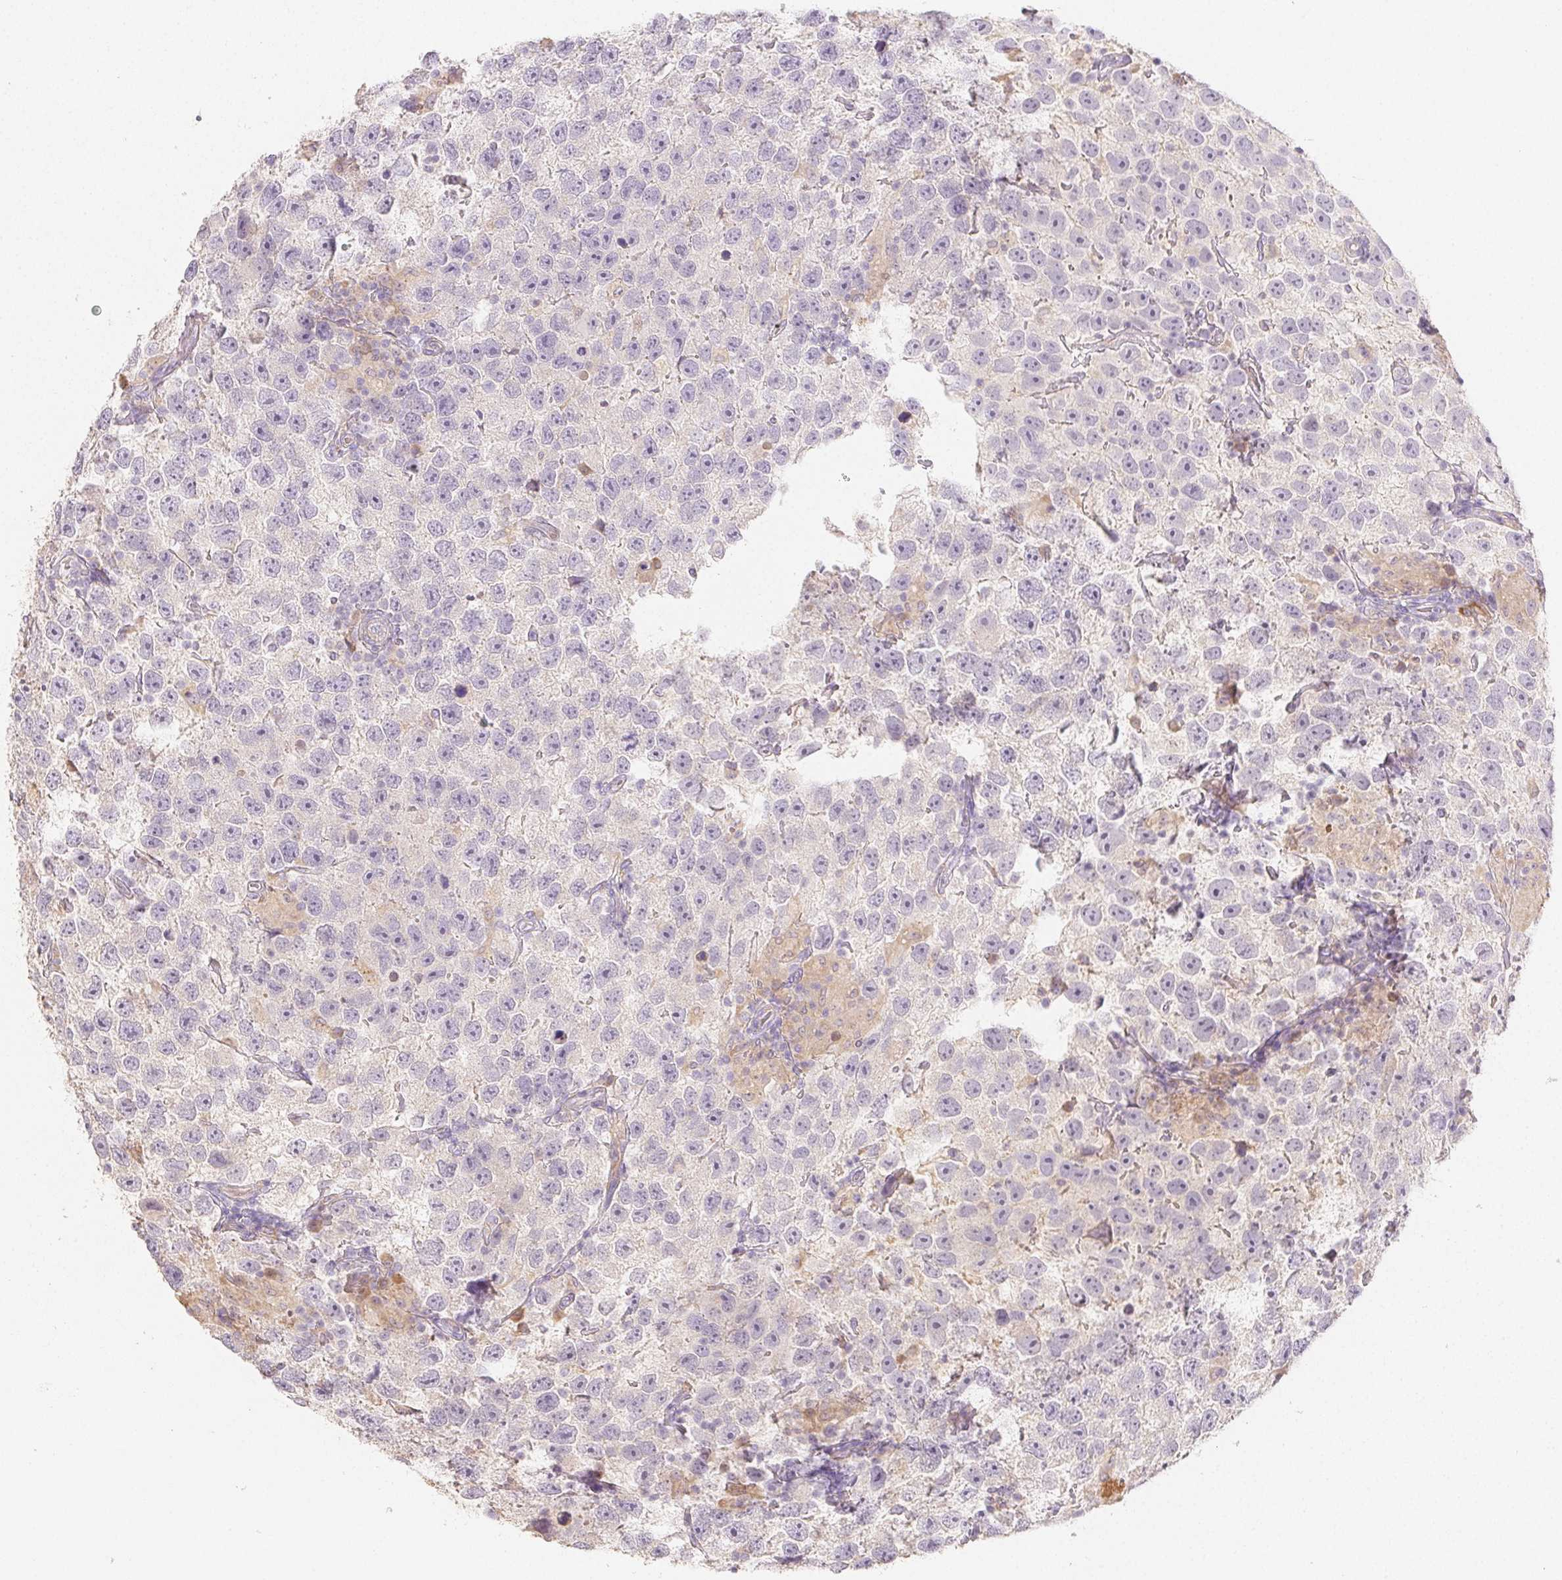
{"staining": {"intensity": "negative", "quantity": "none", "location": "none"}, "tissue": "testis cancer", "cell_type": "Tumor cells", "image_type": "cancer", "snomed": [{"axis": "morphology", "description": "Seminoma, NOS"}, {"axis": "topography", "description": "Testis"}], "caption": "High magnification brightfield microscopy of testis seminoma stained with DAB (brown) and counterstained with hematoxylin (blue): tumor cells show no significant expression.", "gene": "ACVR1B", "patient": {"sex": "male", "age": 26}}